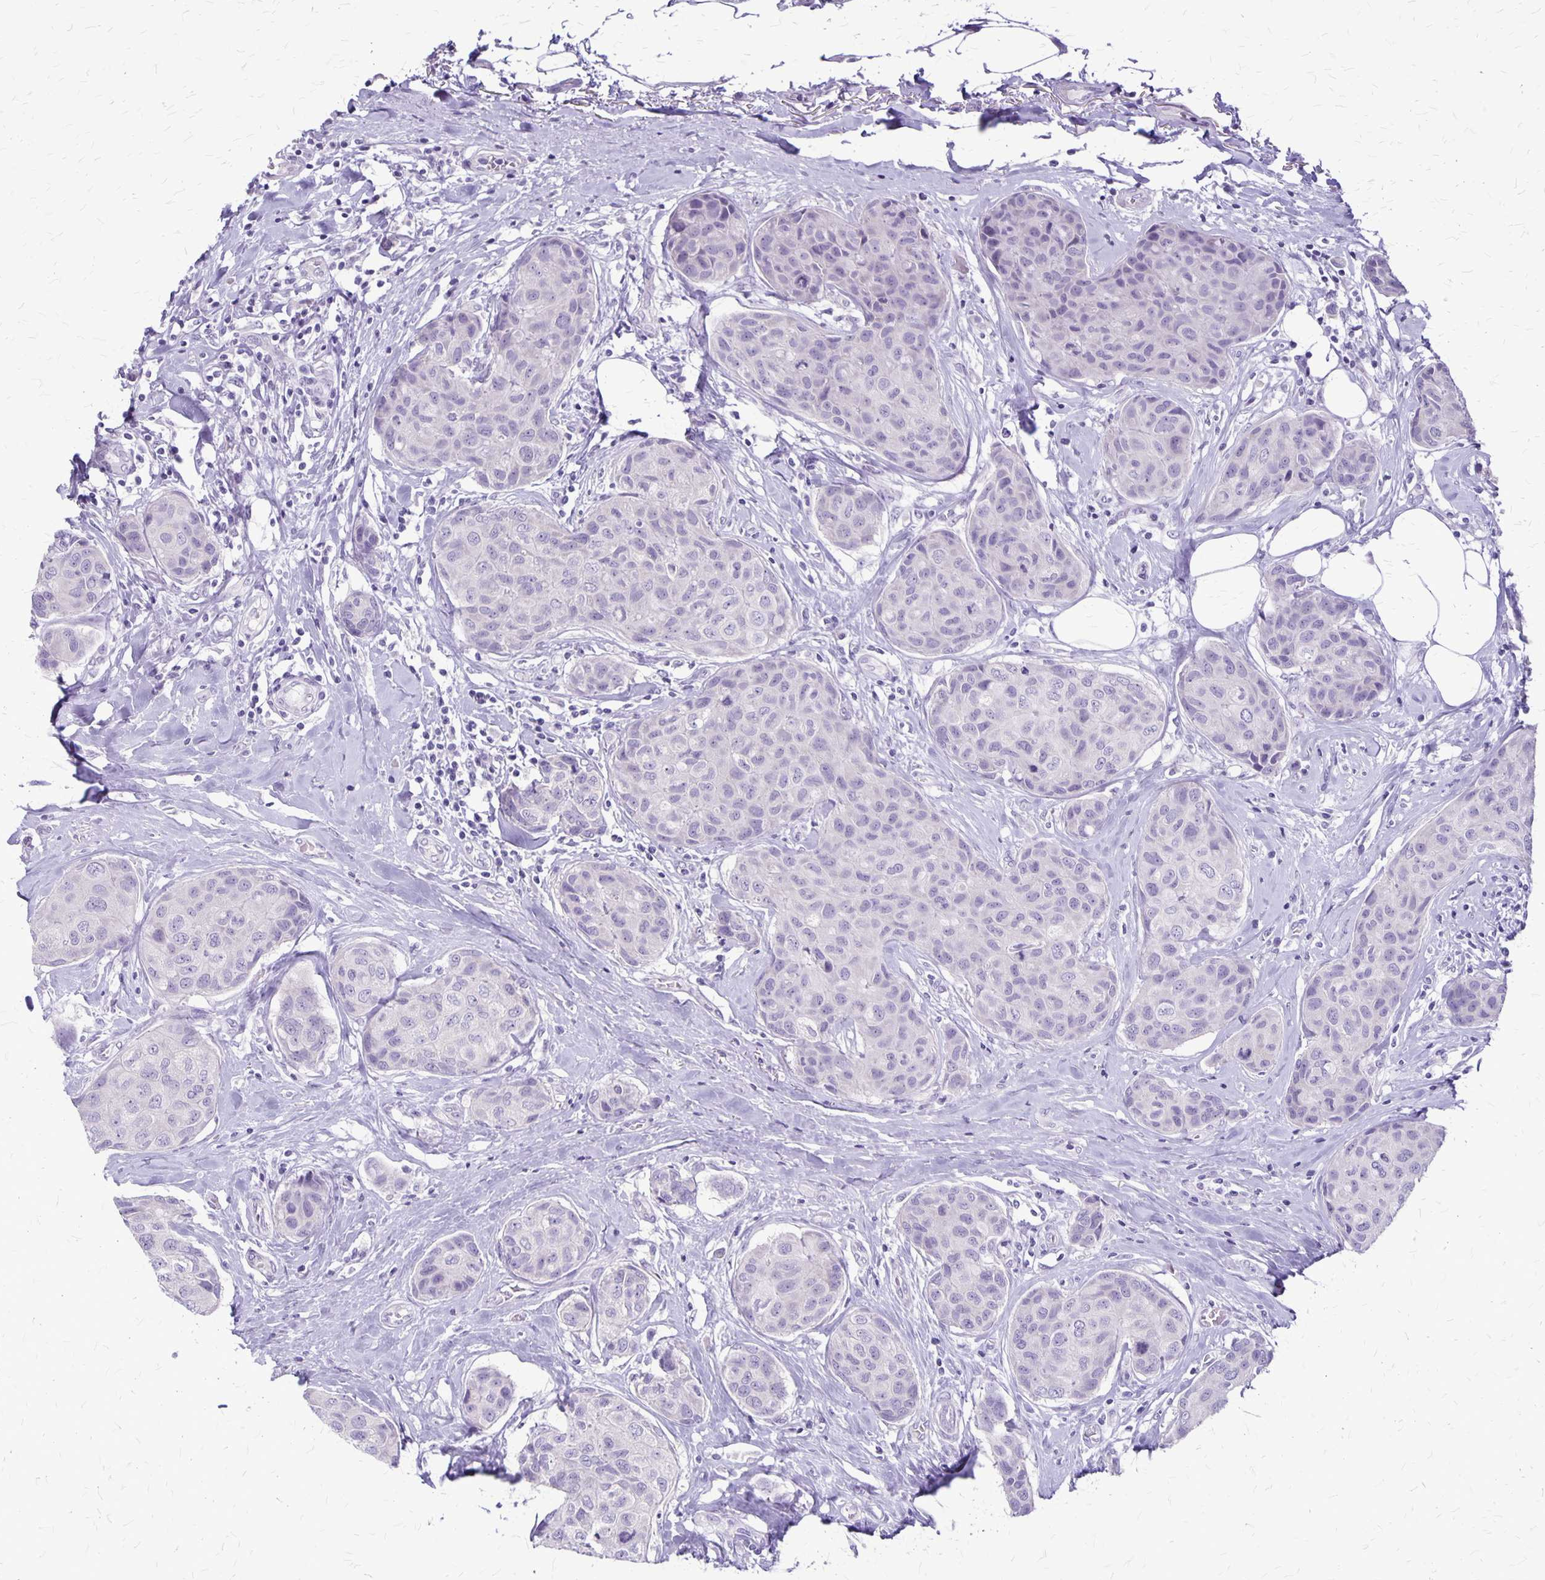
{"staining": {"intensity": "negative", "quantity": "none", "location": "none"}, "tissue": "breast cancer", "cell_type": "Tumor cells", "image_type": "cancer", "snomed": [{"axis": "morphology", "description": "Duct carcinoma"}, {"axis": "topography", "description": "Breast"}], "caption": "Breast cancer (invasive ductal carcinoma) stained for a protein using immunohistochemistry displays no positivity tumor cells.", "gene": "PLXNB3", "patient": {"sex": "female", "age": 80}}